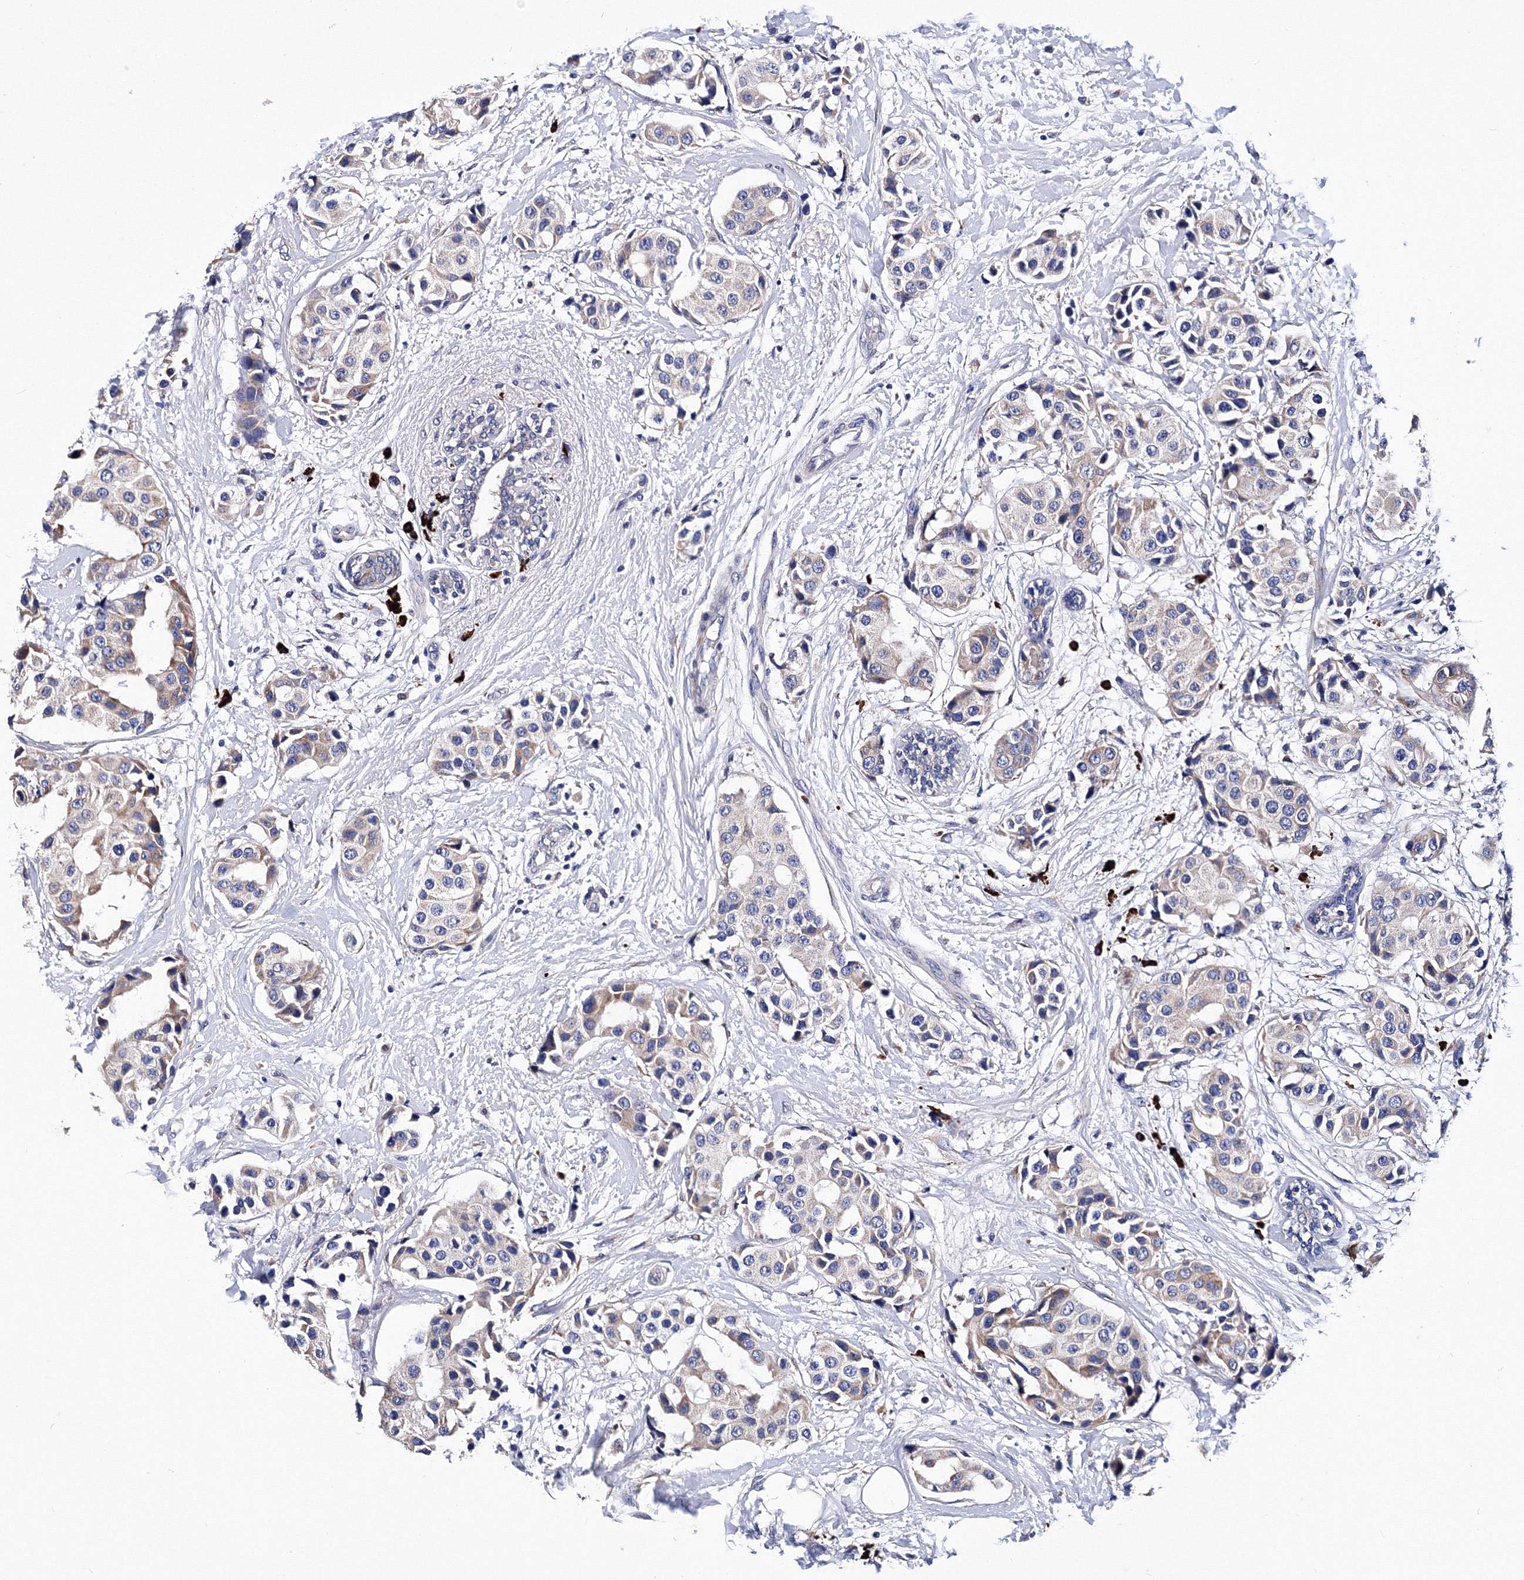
{"staining": {"intensity": "weak", "quantity": ">75%", "location": "cytoplasmic/membranous"}, "tissue": "breast cancer", "cell_type": "Tumor cells", "image_type": "cancer", "snomed": [{"axis": "morphology", "description": "Normal tissue, NOS"}, {"axis": "morphology", "description": "Duct carcinoma"}, {"axis": "topography", "description": "Breast"}], "caption": "A brown stain labels weak cytoplasmic/membranous positivity of a protein in invasive ductal carcinoma (breast) tumor cells.", "gene": "TRPM2", "patient": {"sex": "female", "age": 39}}